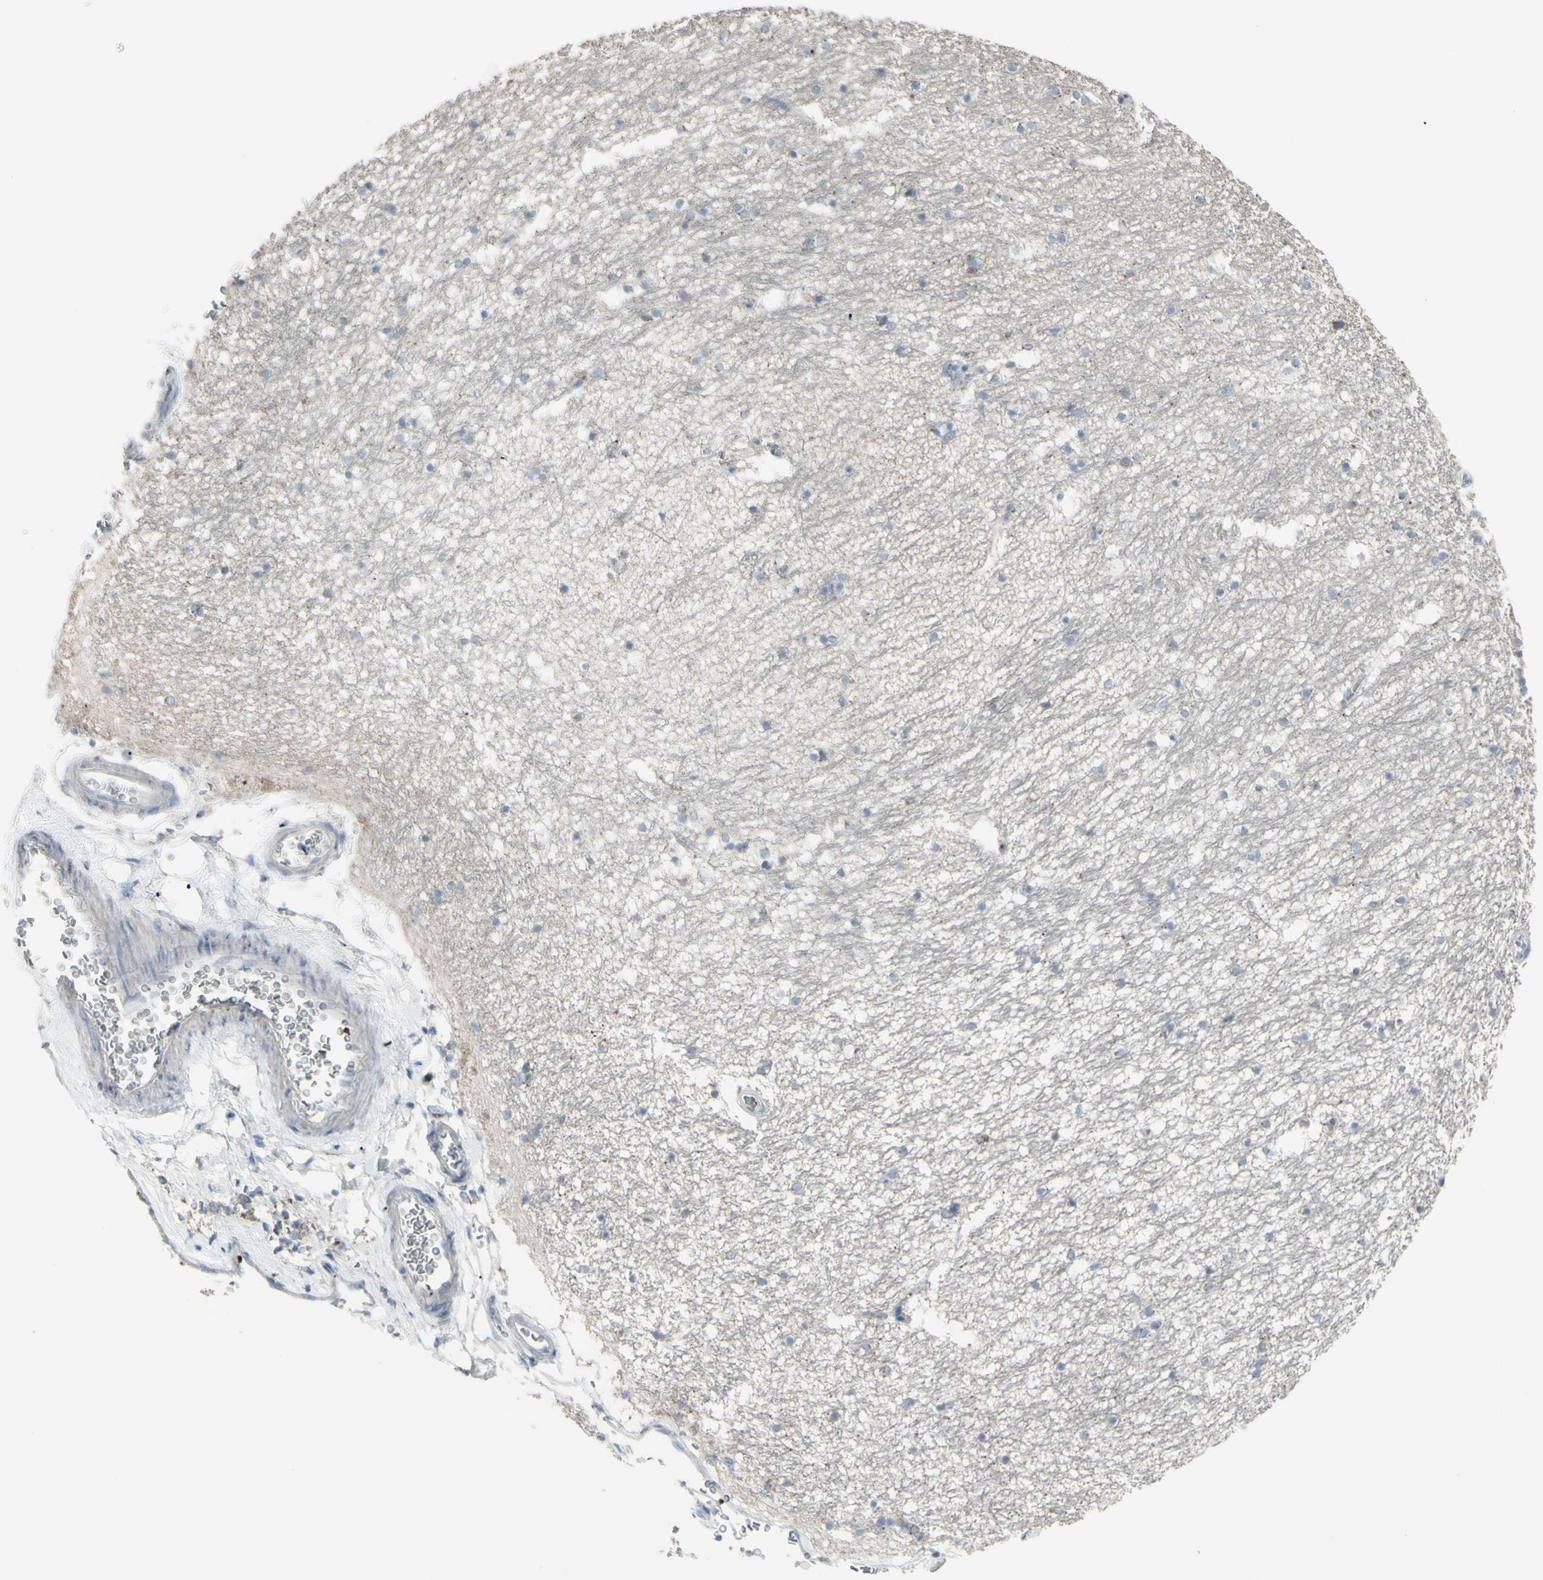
{"staining": {"intensity": "negative", "quantity": "none", "location": "none"}, "tissue": "hippocampus", "cell_type": "Glial cells", "image_type": "normal", "snomed": [{"axis": "morphology", "description": "Normal tissue, NOS"}, {"axis": "topography", "description": "Hippocampus"}], "caption": "Immunohistochemistry of normal hippocampus exhibits no staining in glial cells.", "gene": "CD79B", "patient": {"sex": "male", "age": 45}}